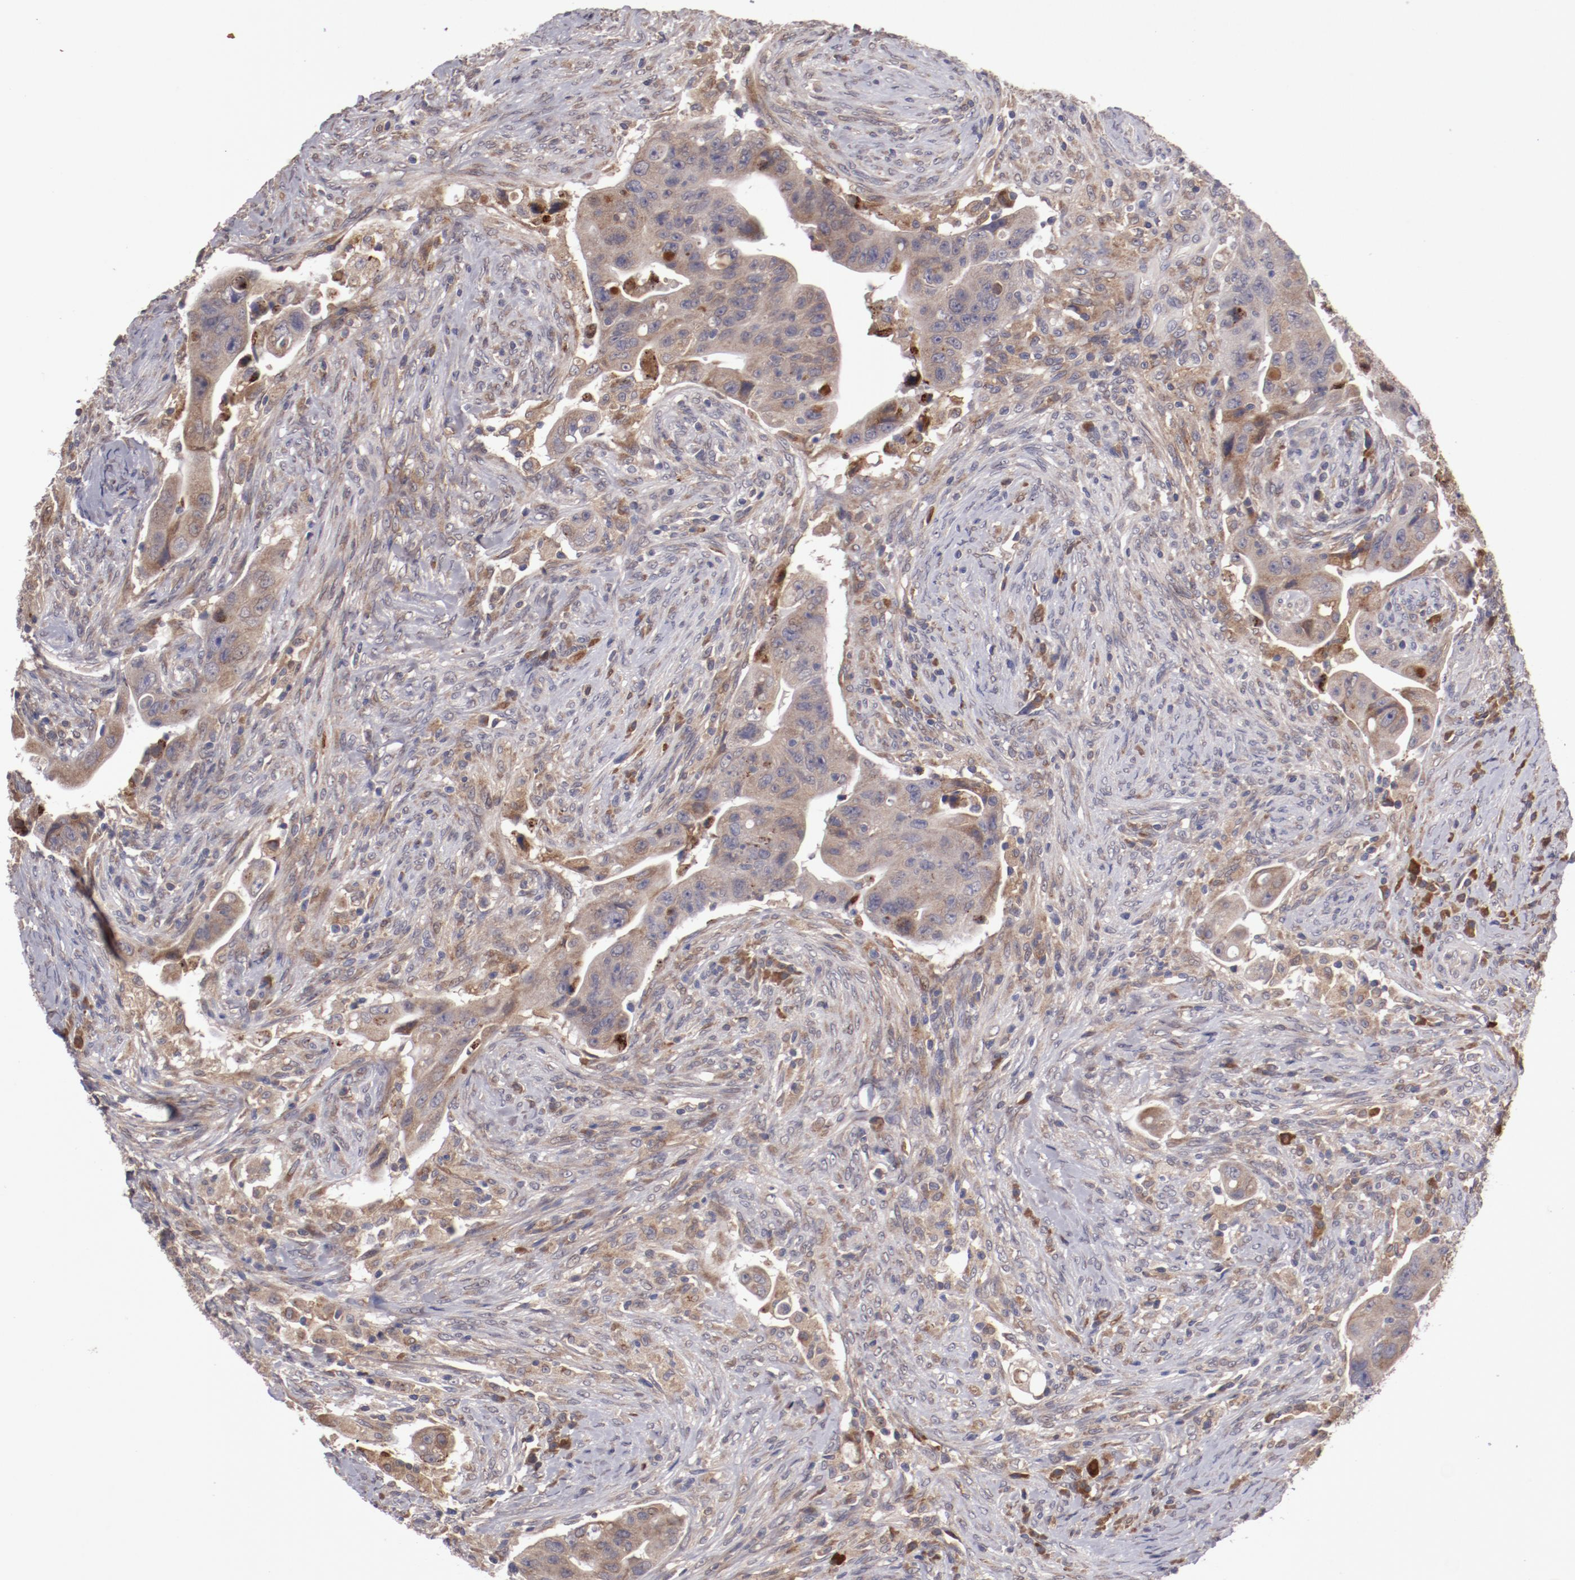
{"staining": {"intensity": "weak", "quantity": ">75%", "location": "cytoplasmic/membranous"}, "tissue": "colorectal cancer", "cell_type": "Tumor cells", "image_type": "cancer", "snomed": [{"axis": "morphology", "description": "Adenocarcinoma, NOS"}, {"axis": "topography", "description": "Rectum"}], "caption": "This image displays colorectal cancer stained with IHC to label a protein in brown. The cytoplasmic/membranous of tumor cells show weak positivity for the protein. Nuclei are counter-stained blue.", "gene": "IL12A", "patient": {"sex": "female", "age": 71}}